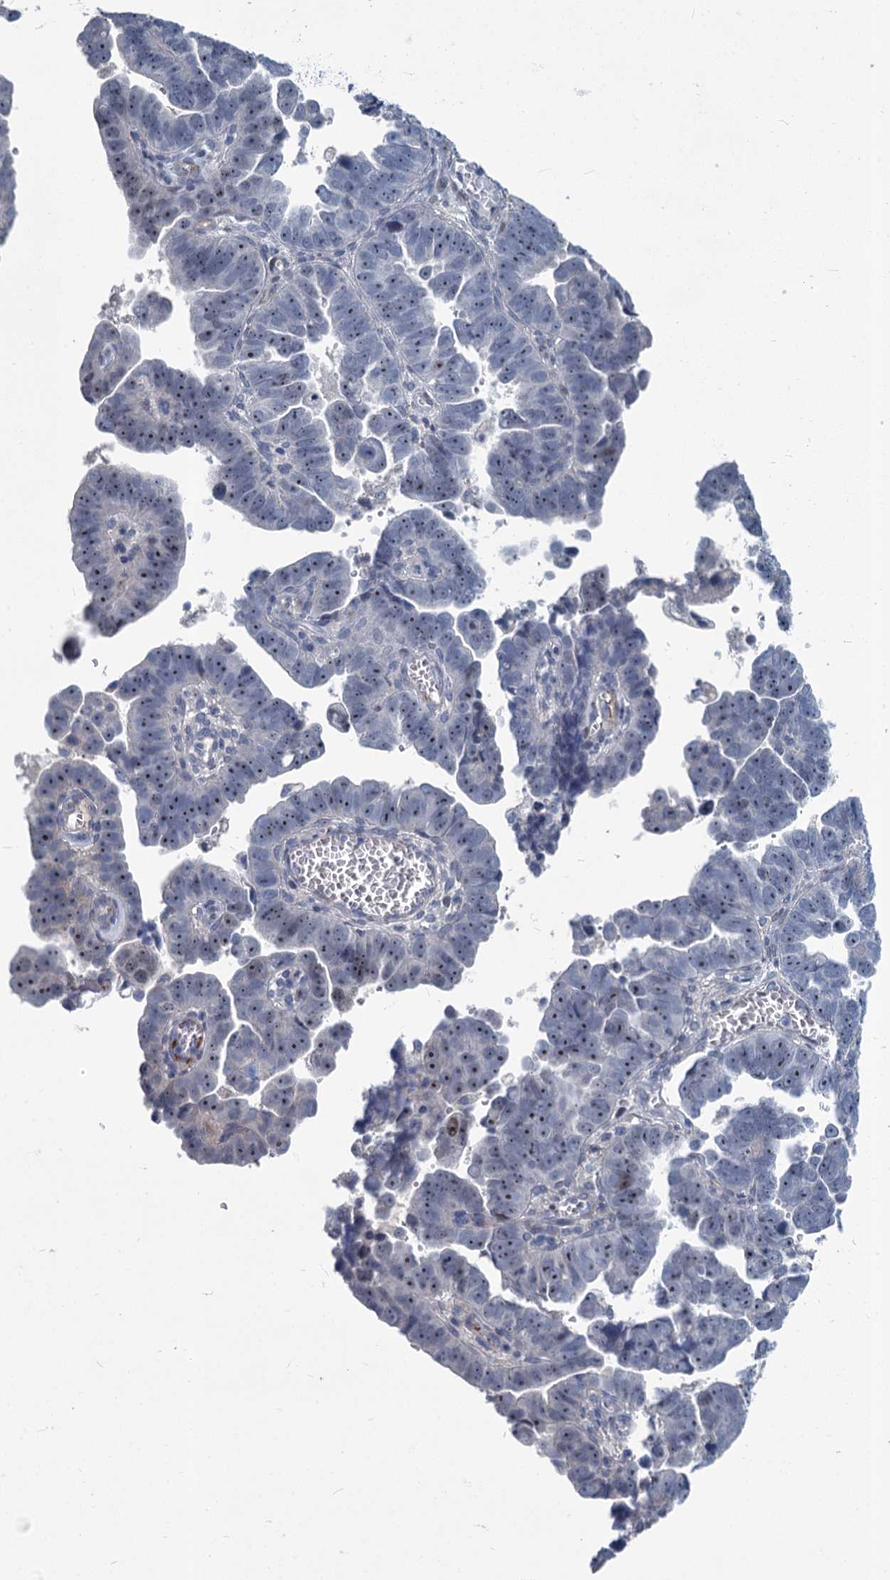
{"staining": {"intensity": "weak", "quantity": "25%-75%", "location": "nuclear"}, "tissue": "endometrial cancer", "cell_type": "Tumor cells", "image_type": "cancer", "snomed": [{"axis": "morphology", "description": "Adenocarcinoma, NOS"}, {"axis": "topography", "description": "Endometrium"}], "caption": "About 25%-75% of tumor cells in human endometrial cancer reveal weak nuclear protein expression as visualized by brown immunohistochemical staining.", "gene": "ASXL3", "patient": {"sex": "female", "age": 75}}